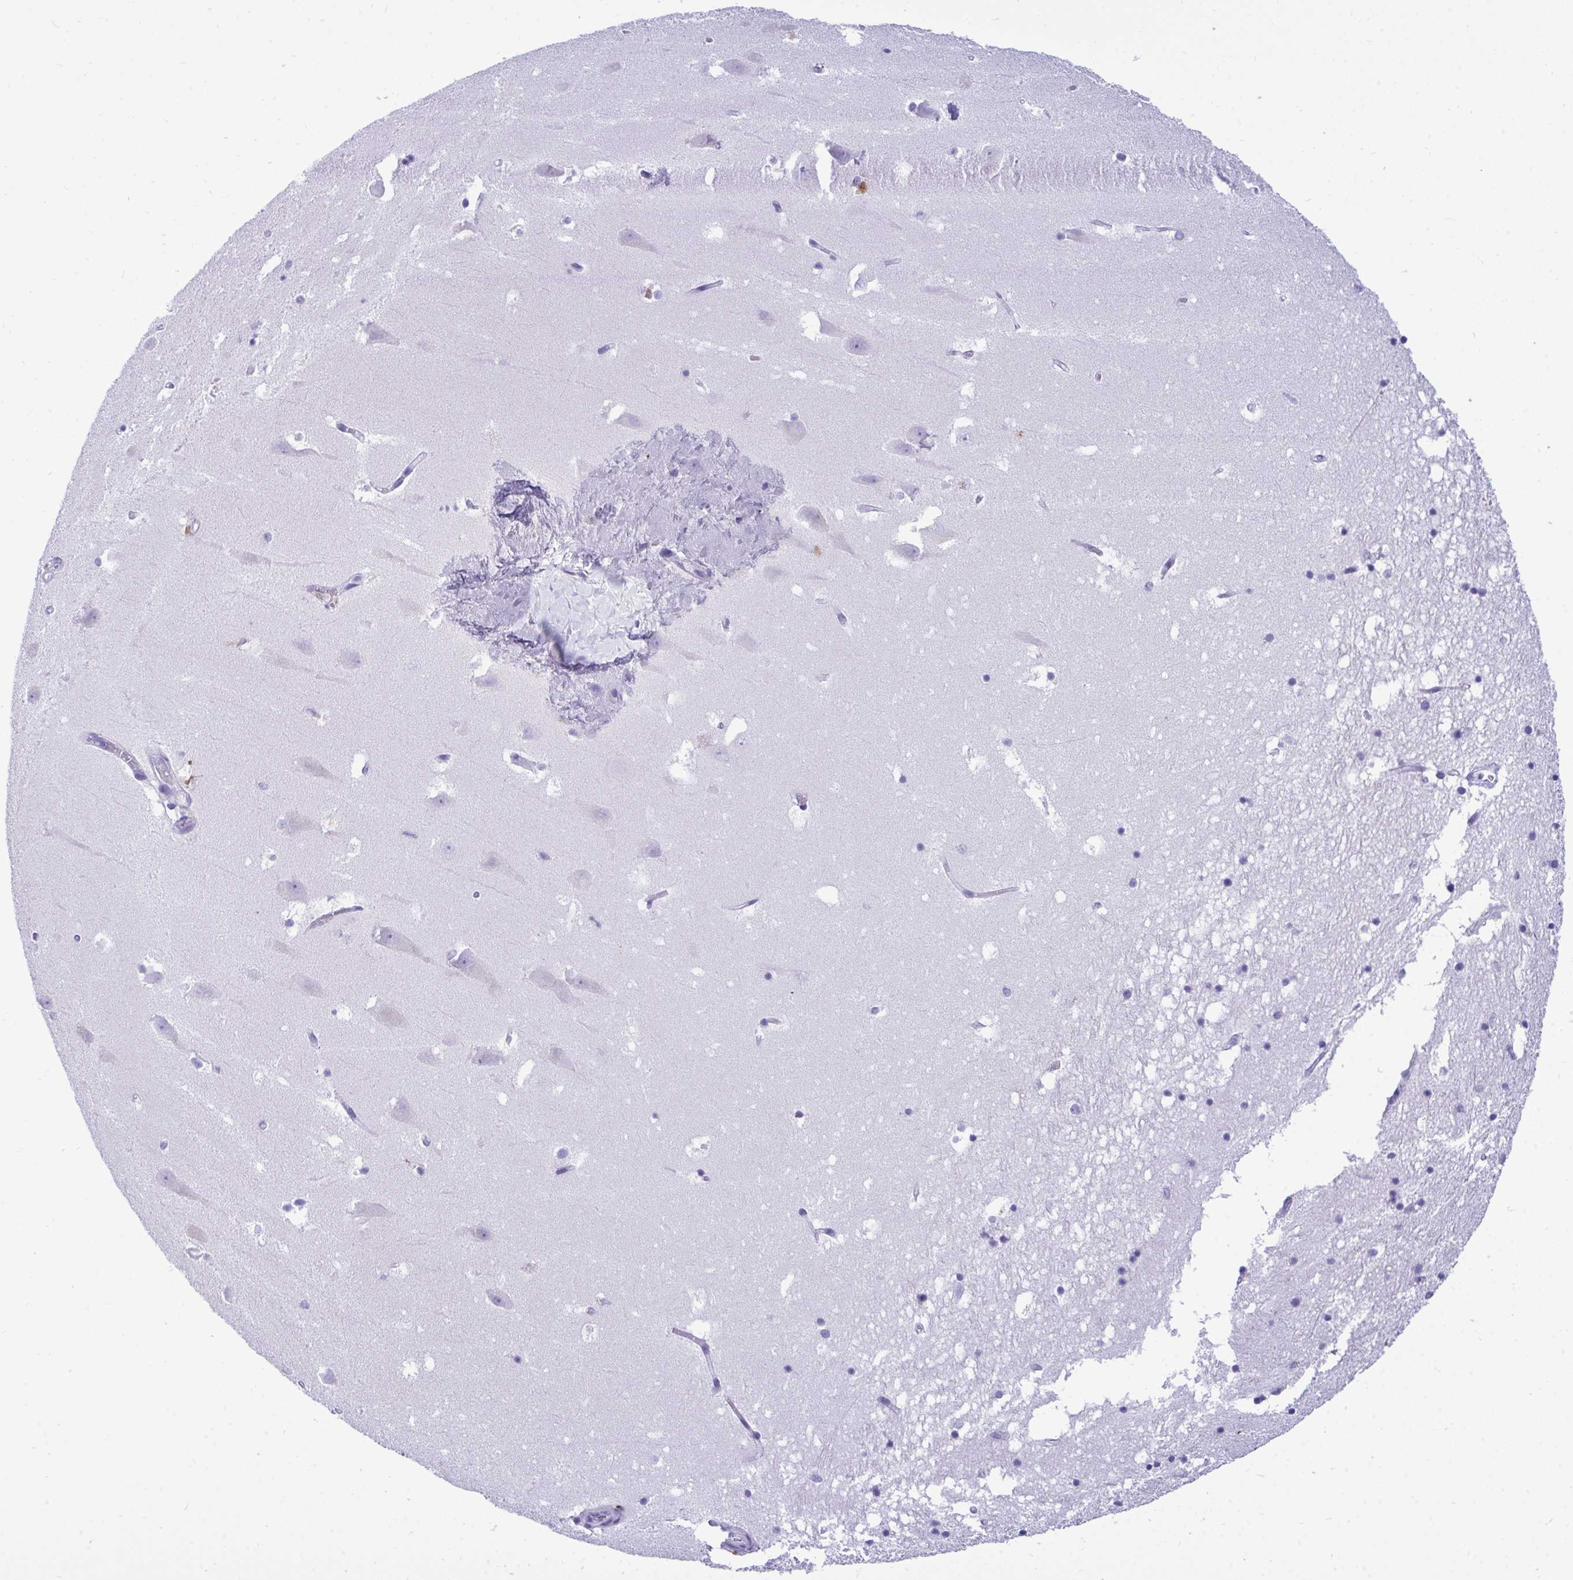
{"staining": {"intensity": "negative", "quantity": "none", "location": "none"}, "tissue": "hippocampus", "cell_type": "Glial cells", "image_type": "normal", "snomed": [{"axis": "morphology", "description": "Normal tissue, NOS"}, {"axis": "topography", "description": "Hippocampus"}], "caption": "Human hippocampus stained for a protein using IHC shows no positivity in glial cells.", "gene": "CPVL", "patient": {"sex": "male", "age": 58}}